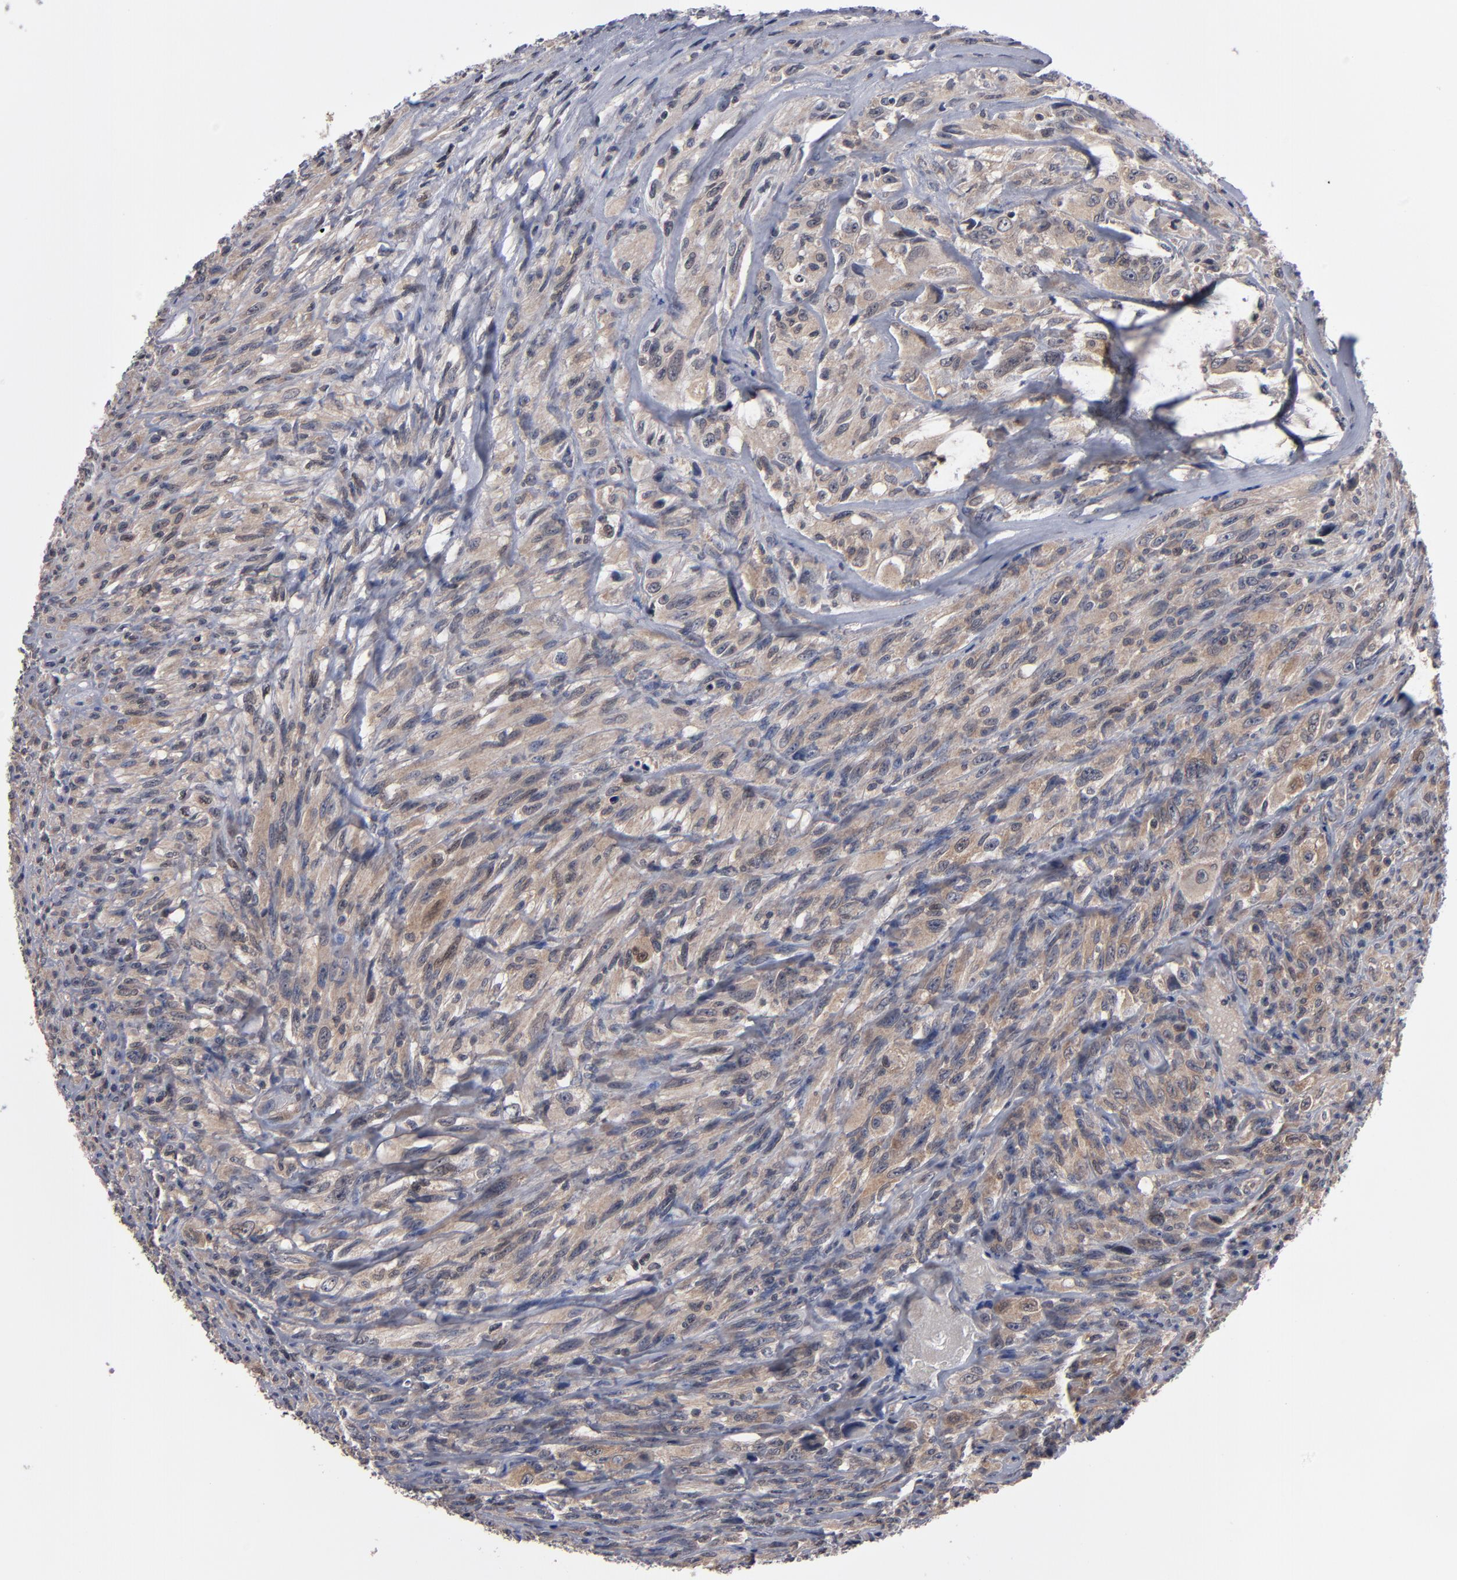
{"staining": {"intensity": "weak", "quantity": ">75%", "location": "cytoplasmic/membranous"}, "tissue": "glioma", "cell_type": "Tumor cells", "image_type": "cancer", "snomed": [{"axis": "morphology", "description": "Glioma, malignant, High grade"}, {"axis": "topography", "description": "Brain"}], "caption": "A photomicrograph of glioma stained for a protein exhibits weak cytoplasmic/membranous brown staining in tumor cells.", "gene": "ALG13", "patient": {"sex": "male", "age": 48}}